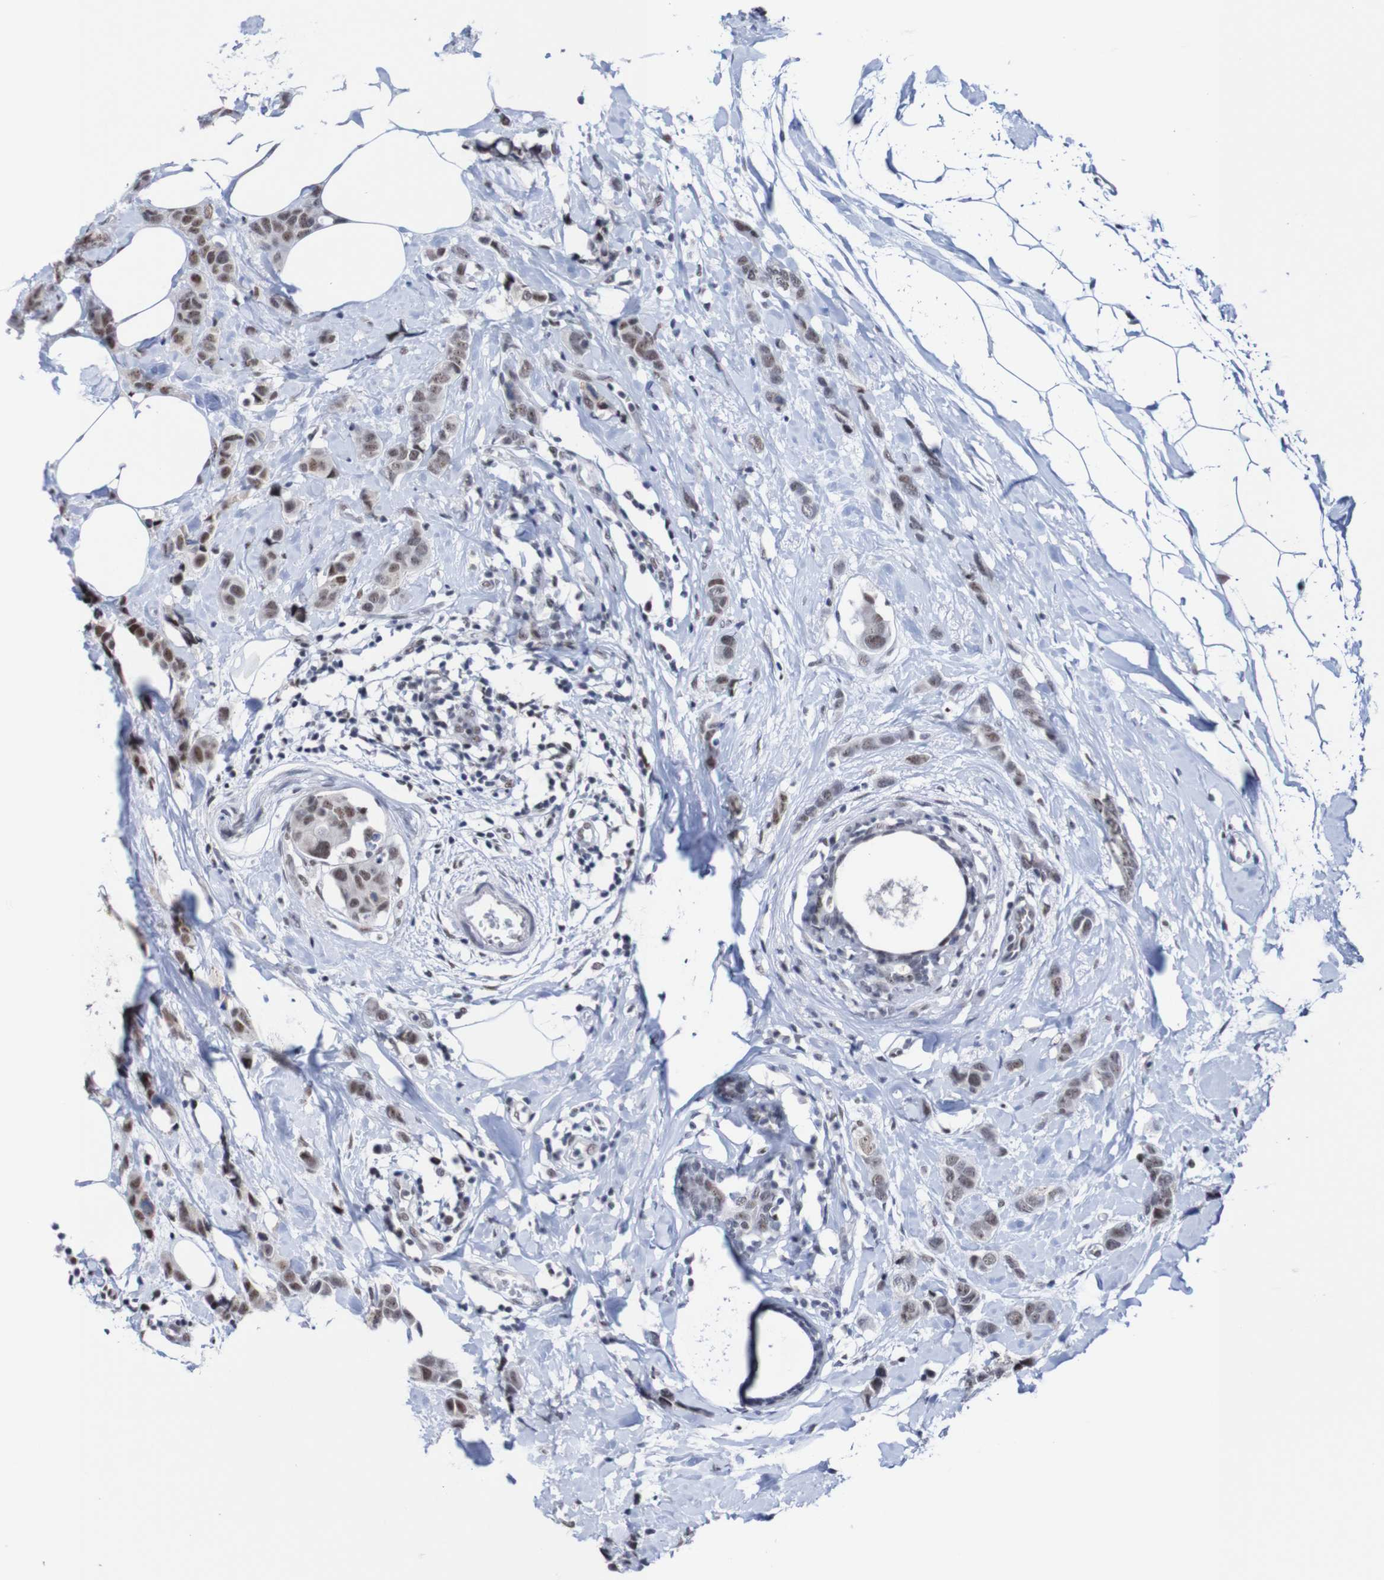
{"staining": {"intensity": "moderate", "quantity": "25%-75%", "location": "nuclear"}, "tissue": "breast cancer", "cell_type": "Tumor cells", "image_type": "cancer", "snomed": [{"axis": "morphology", "description": "Normal tissue, NOS"}, {"axis": "morphology", "description": "Duct carcinoma"}, {"axis": "topography", "description": "Breast"}], "caption": "IHC (DAB (3,3'-diaminobenzidine)) staining of breast cancer (infiltrating ductal carcinoma) demonstrates moderate nuclear protein expression in approximately 25%-75% of tumor cells.", "gene": "CDC5L", "patient": {"sex": "female", "age": 50}}